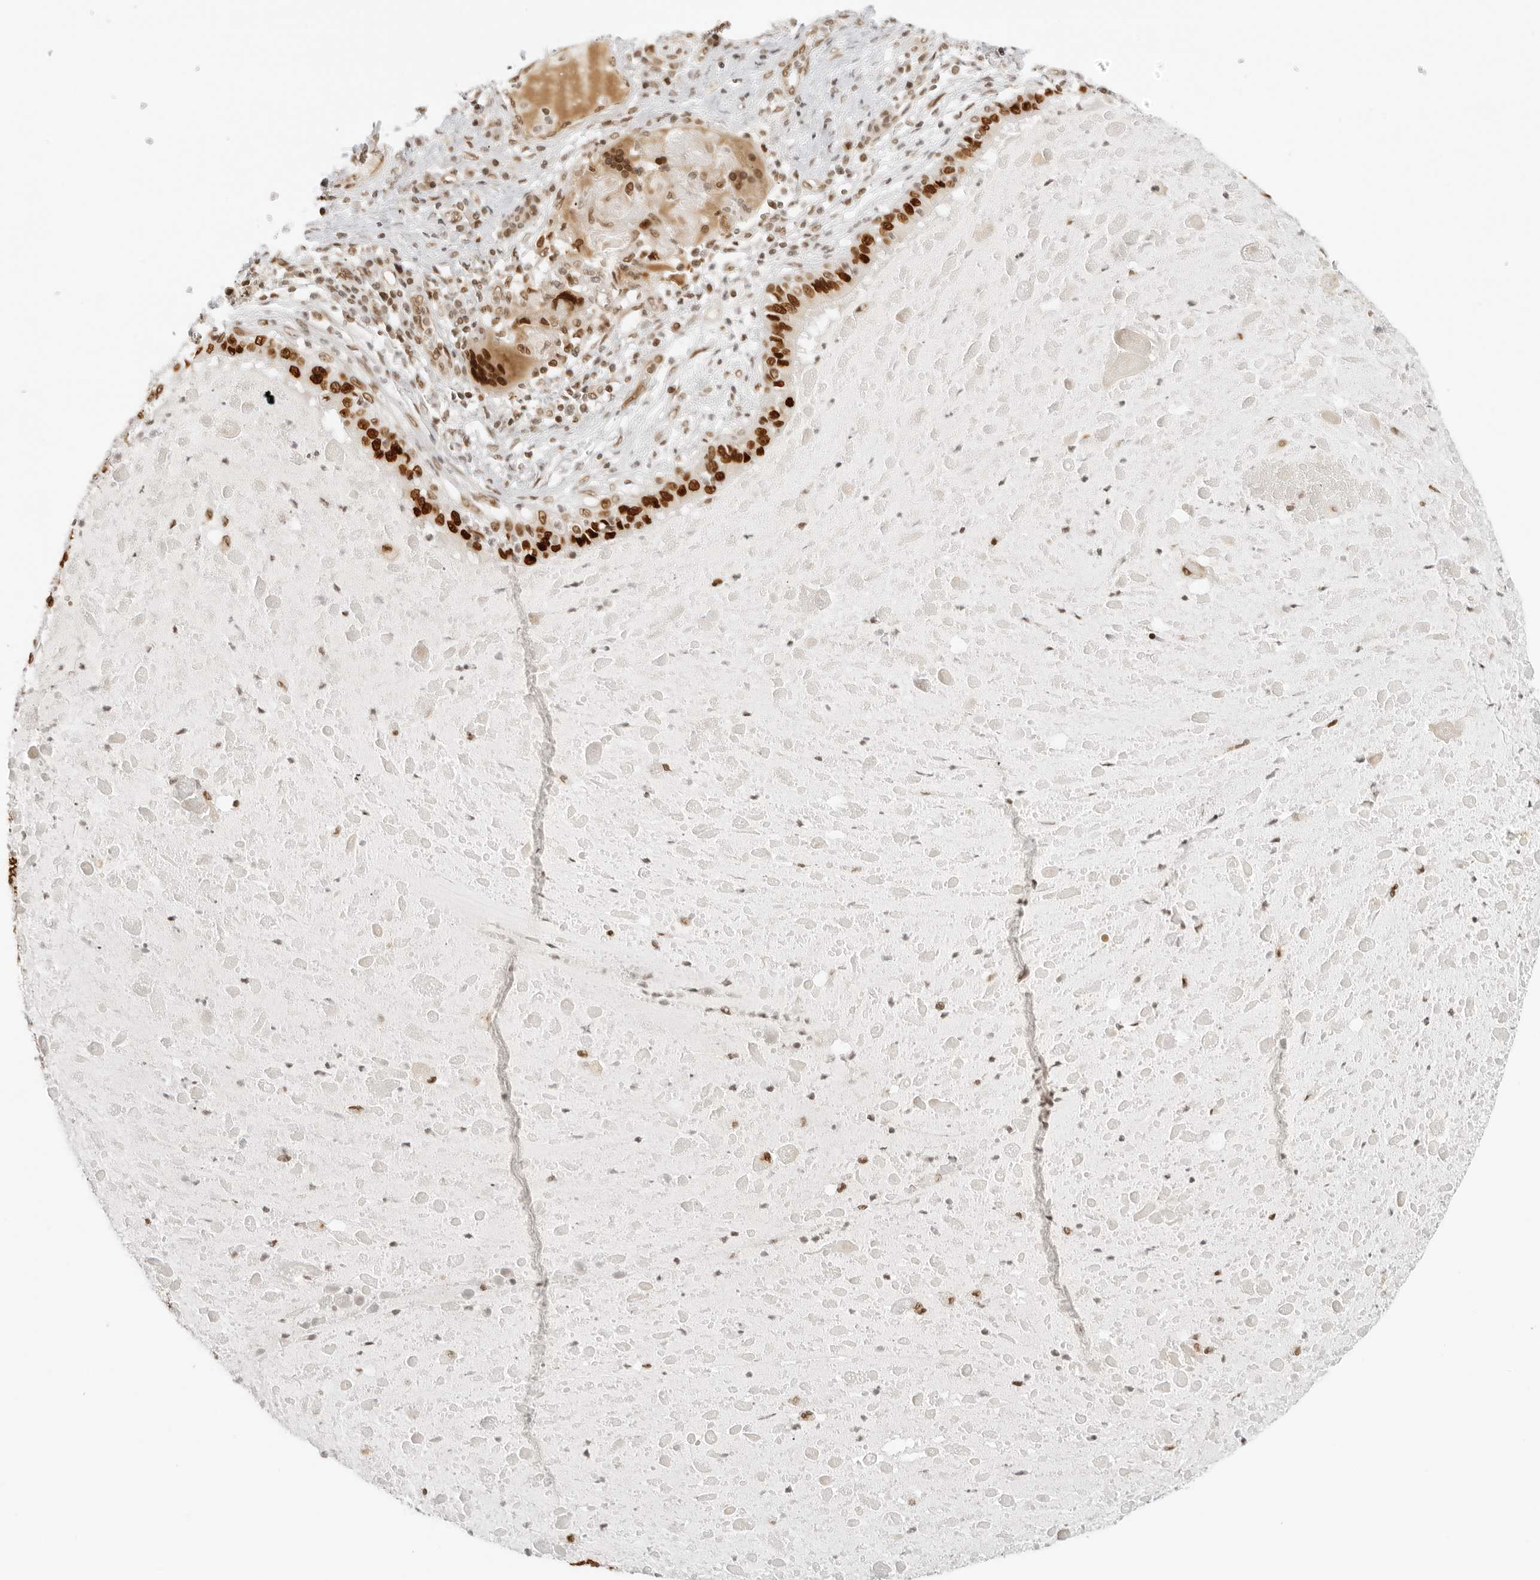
{"staining": {"intensity": "moderate", "quantity": ">75%", "location": "nuclear"}, "tissue": "lung cancer", "cell_type": "Tumor cells", "image_type": "cancer", "snomed": [{"axis": "morphology", "description": "Squamous cell carcinoma, NOS"}, {"axis": "topography", "description": "Lung"}], "caption": "Immunohistochemical staining of human lung cancer reveals medium levels of moderate nuclear staining in approximately >75% of tumor cells.", "gene": "RCC1", "patient": {"sex": "male", "age": 61}}